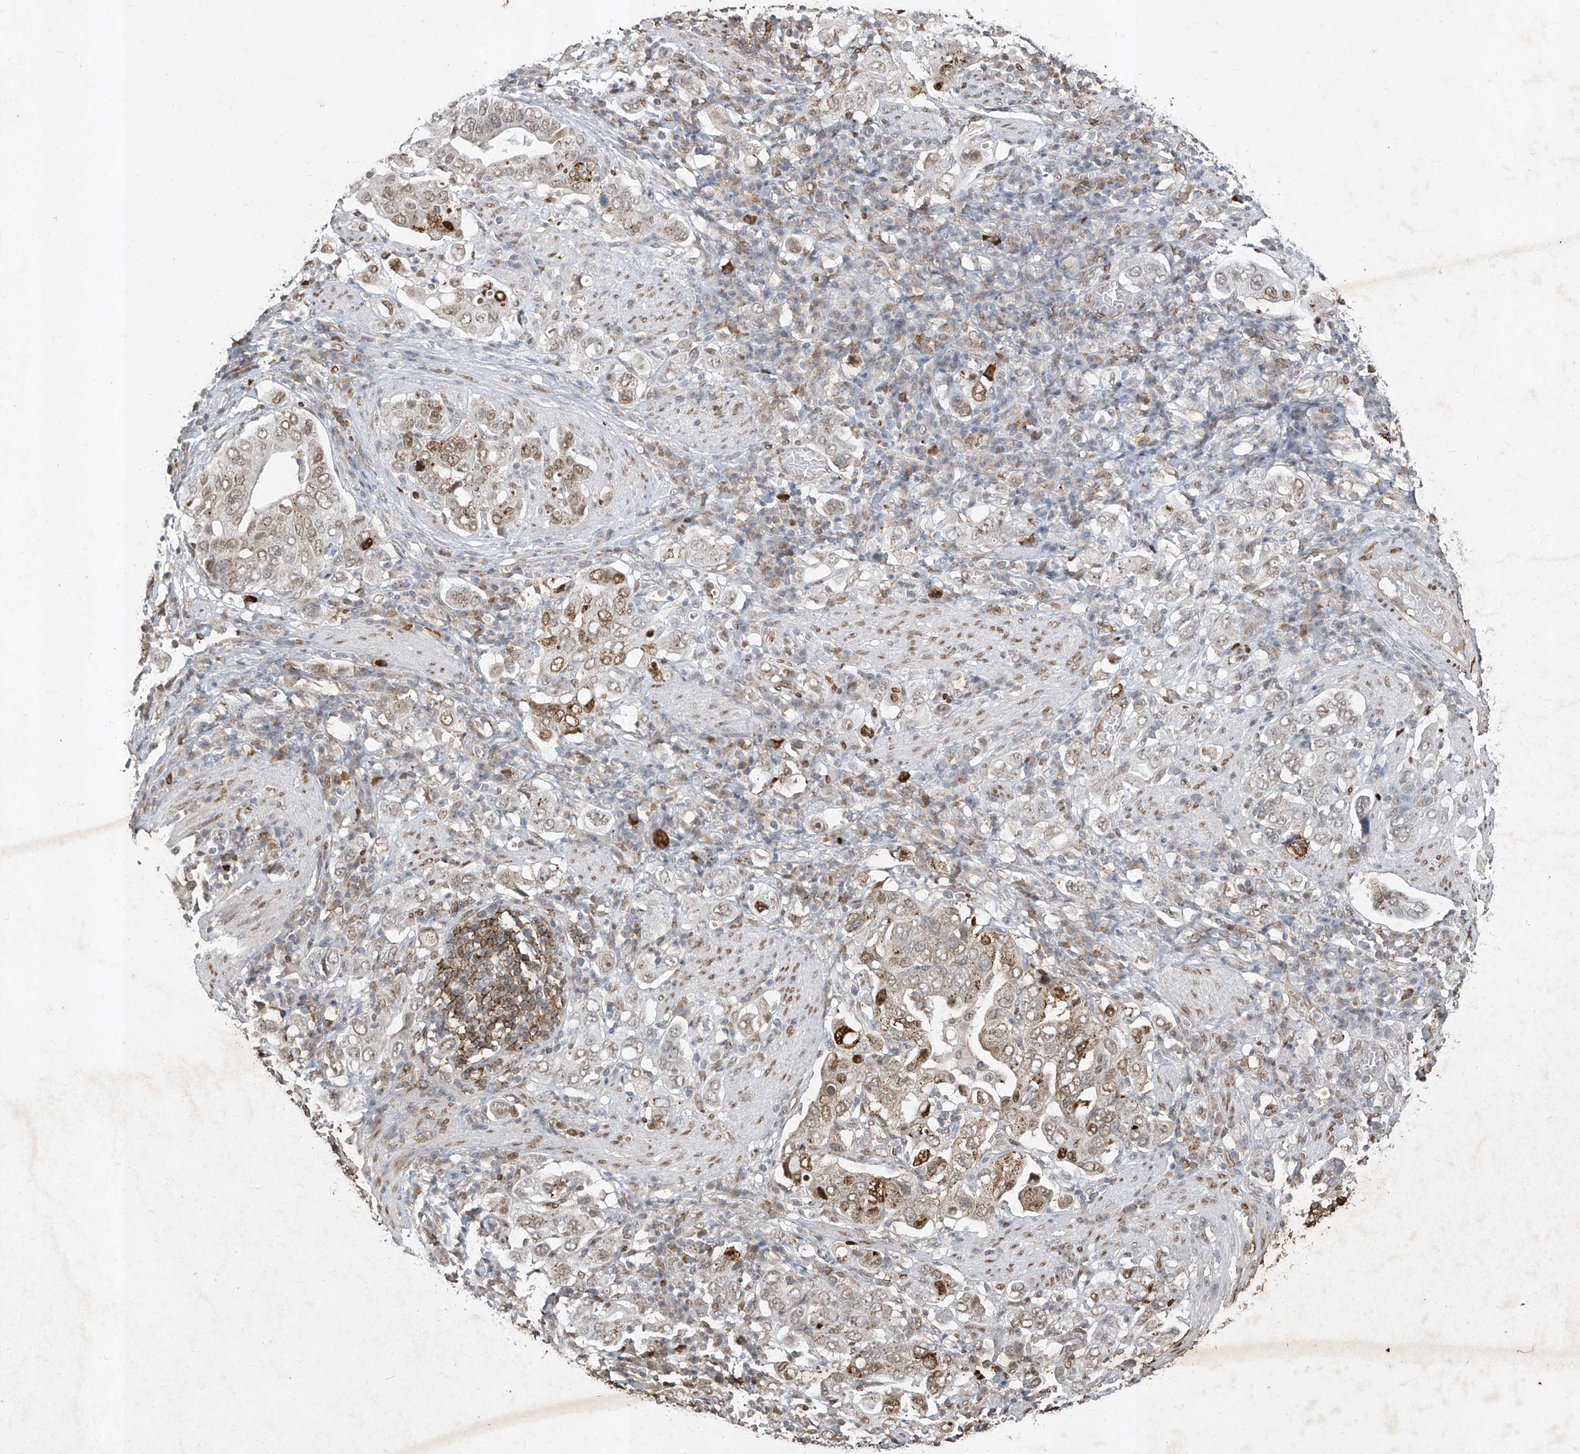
{"staining": {"intensity": "moderate", "quantity": "<25%", "location": "nuclear"}, "tissue": "stomach cancer", "cell_type": "Tumor cells", "image_type": "cancer", "snomed": [{"axis": "morphology", "description": "Adenocarcinoma, NOS"}, {"axis": "topography", "description": "Stomach, upper"}], "caption": "Protein staining by immunohistochemistry (IHC) shows moderate nuclear expression in approximately <25% of tumor cells in stomach cancer (adenocarcinoma).", "gene": "ATRIP", "patient": {"sex": "male", "age": 62}}